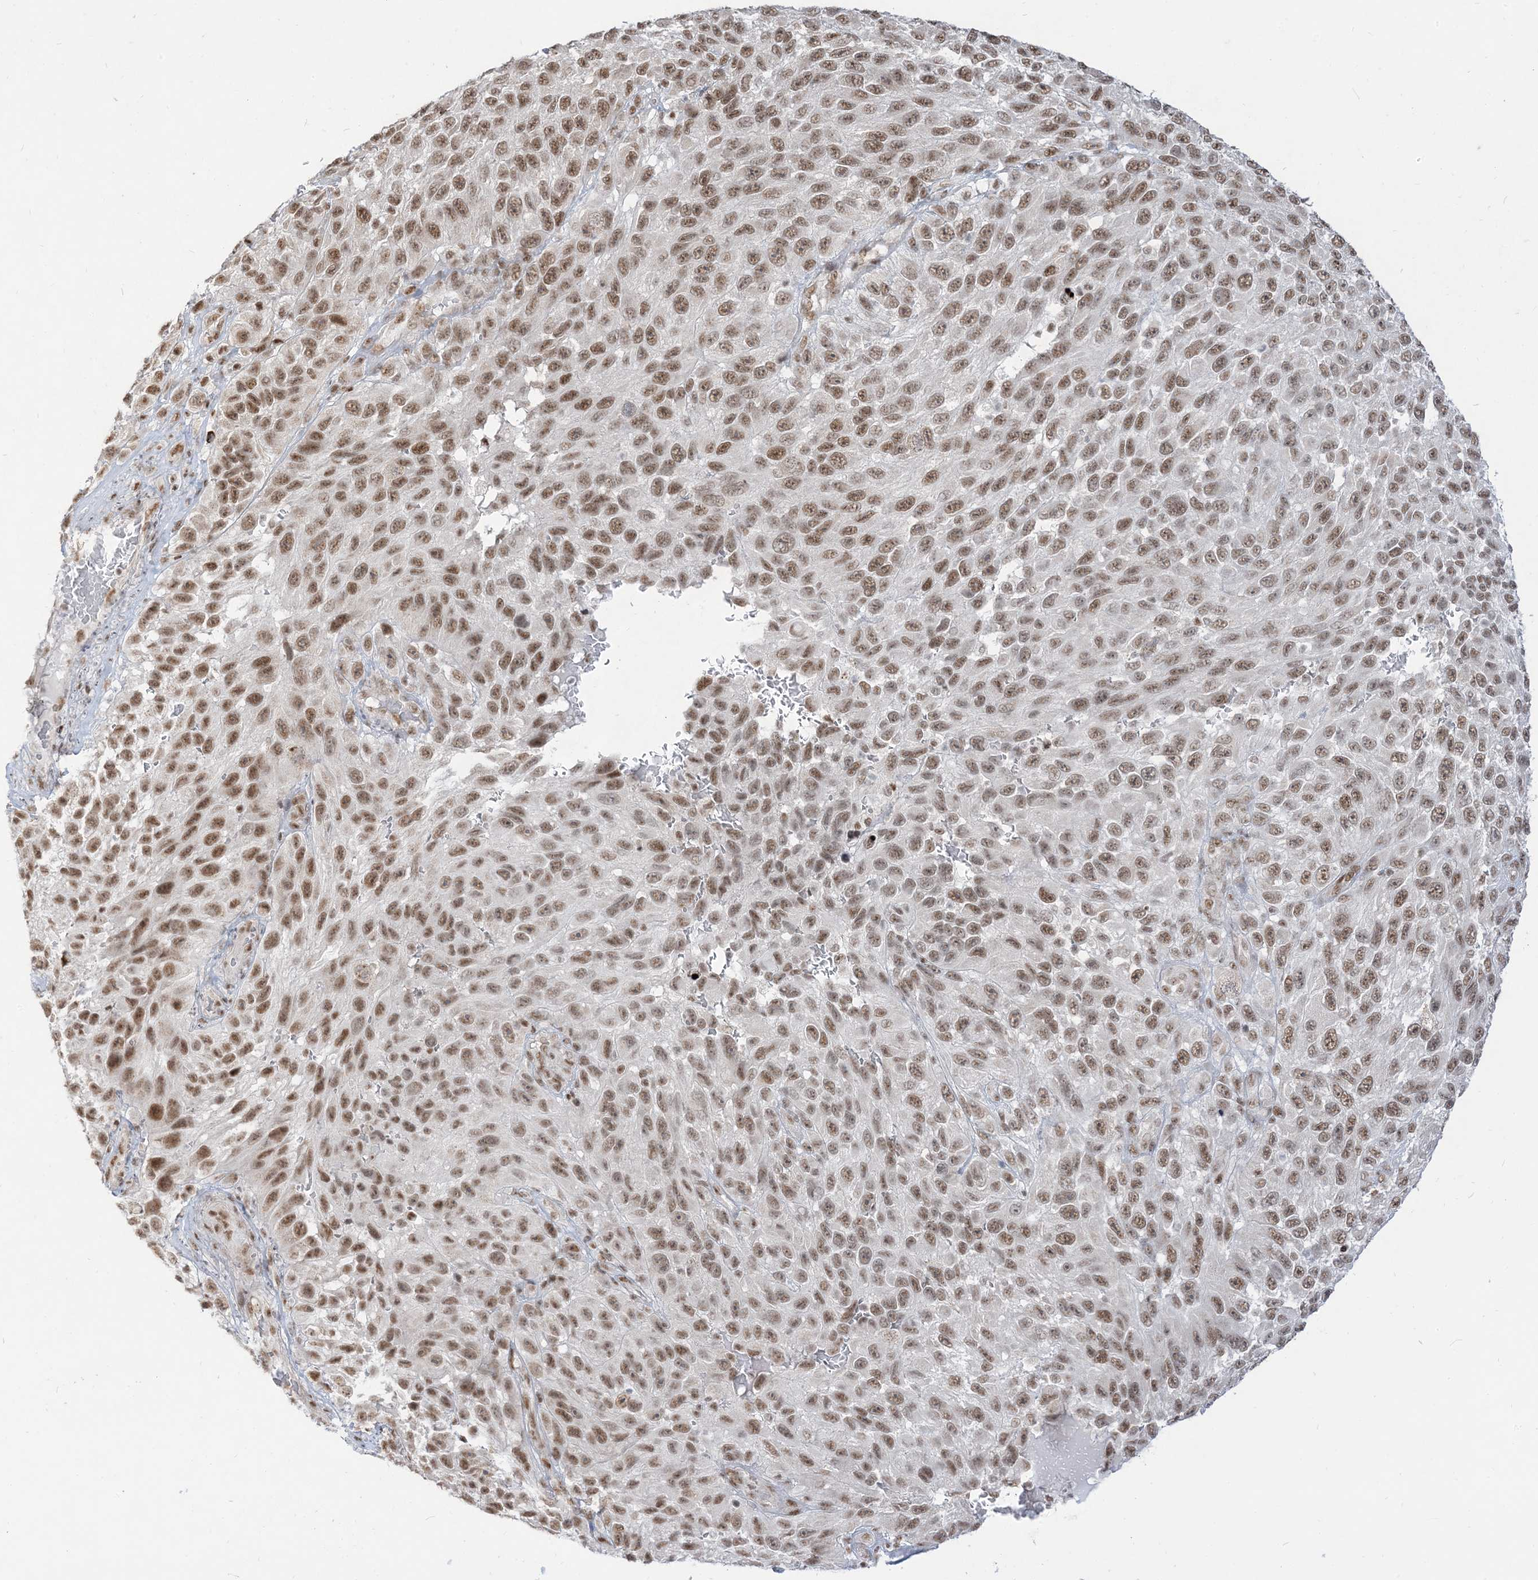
{"staining": {"intensity": "moderate", "quantity": ">75%", "location": "nuclear"}, "tissue": "melanoma", "cell_type": "Tumor cells", "image_type": "cancer", "snomed": [{"axis": "morphology", "description": "Malignant melanoma, NOS"}, {"axis": "topography", "description": "Skin"}], "caption": "A high-resolution micrograph shows immunohistochemistry (IHC) staining of melanoma, which displays moderate nuclear staining in about >75% of tumor cells.", "gene": "ARGLU1", "patient": {"sex": "female", "age": 94}}